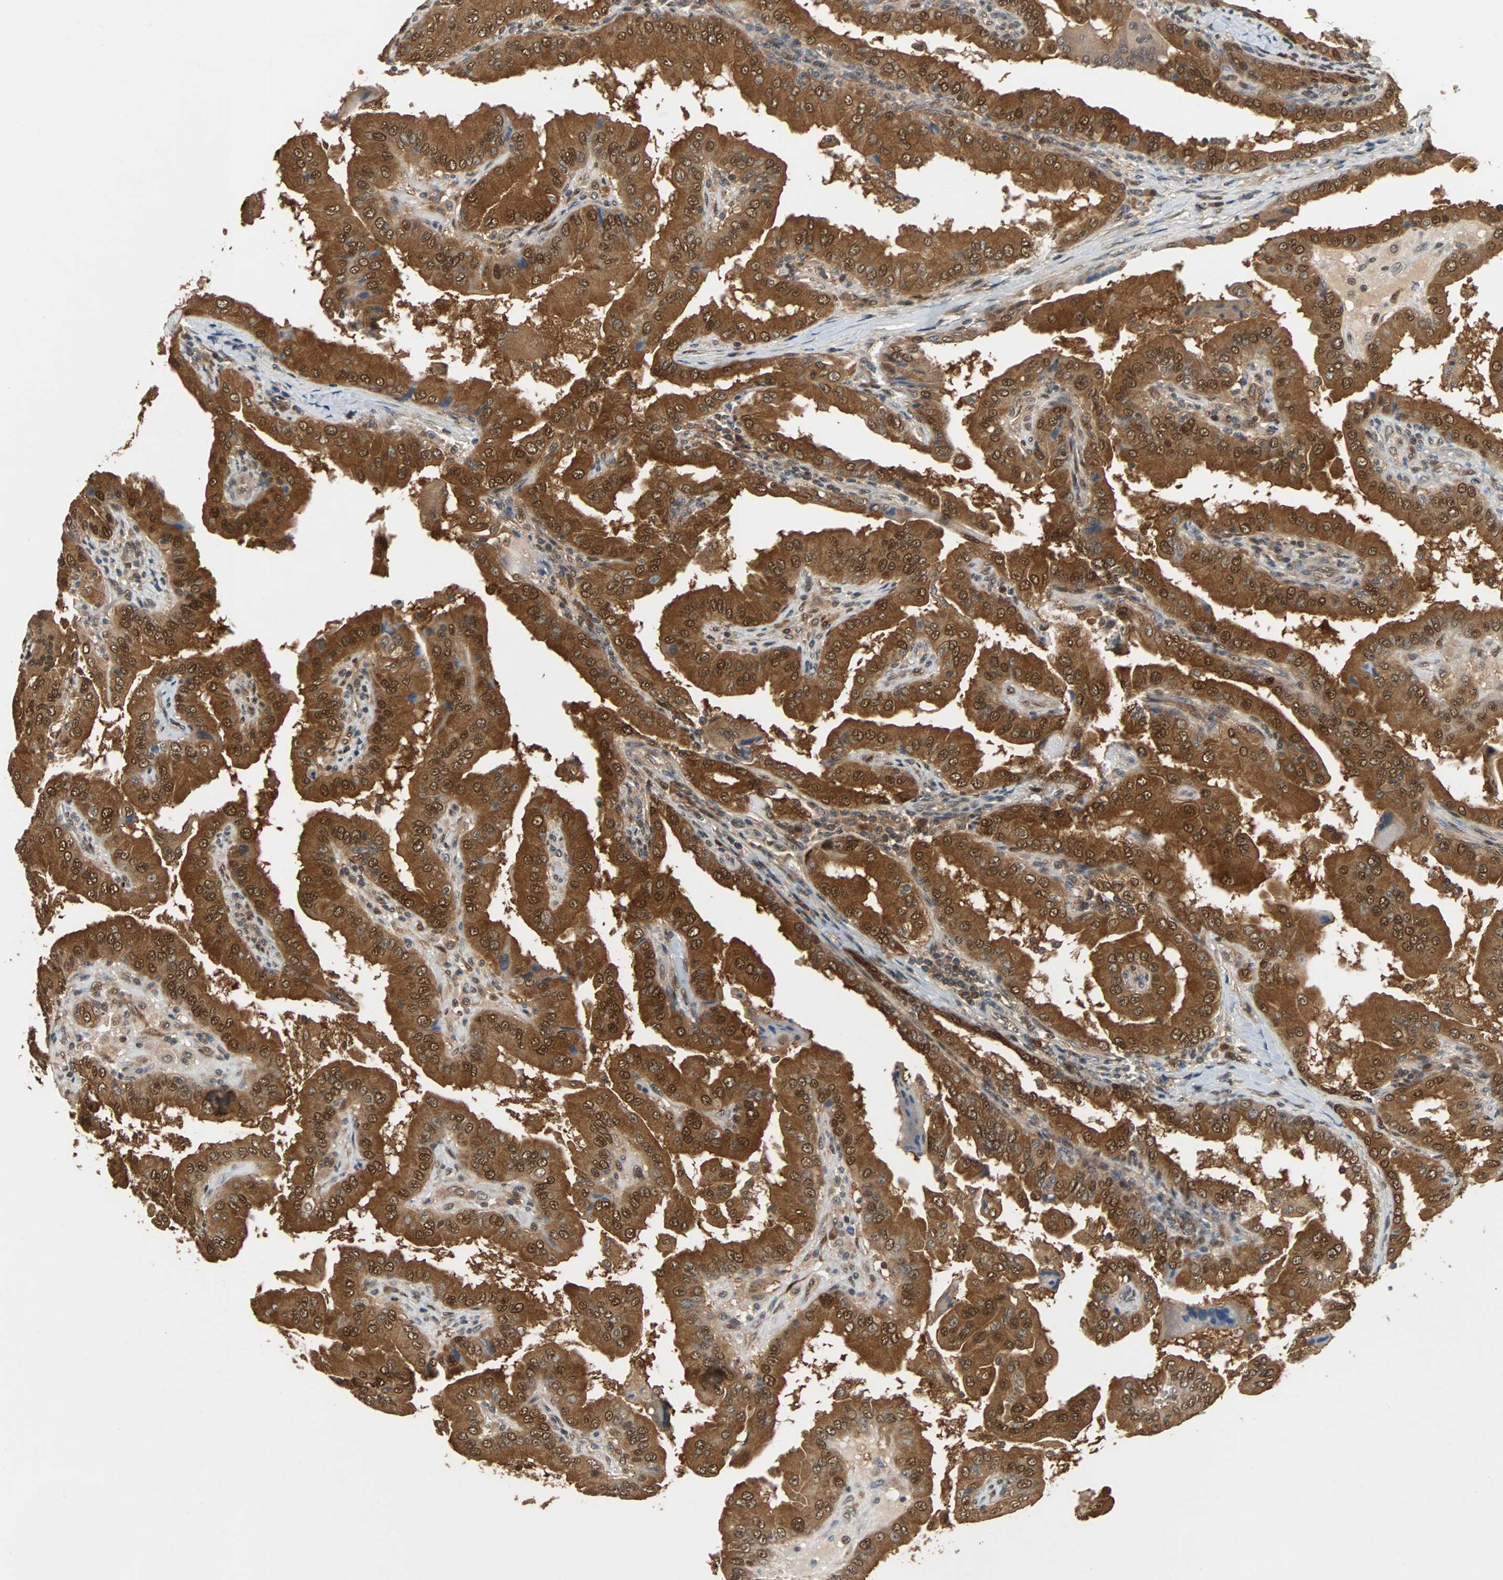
{"staining": {"intensity": "strong", "quantity": ">75%", "location": "cytoplasmic/membranous,nuclear"}, "tissue": "thyroid cancer", "cell_type": "Tumor cells", "image_type": "cancer", "snomed": [{"axis": "morphology", "description": "Papillary adenocarcinoma, NOS"}, {"axis": "topography", "description": "Thyroid gland"}], "caption": "Immunohistochemical staining of thyroid cancer exhibits high levels of strong cytoplasmic/membranous and nuclear protein positivity in approximately >75% of tumor cells. (DAB (3,3'-diaminobenzidine) IHC with brightfield microscopy, high magnification).", "gene": "PRDX6", "patient": {"sex": "male", "age": 33}}